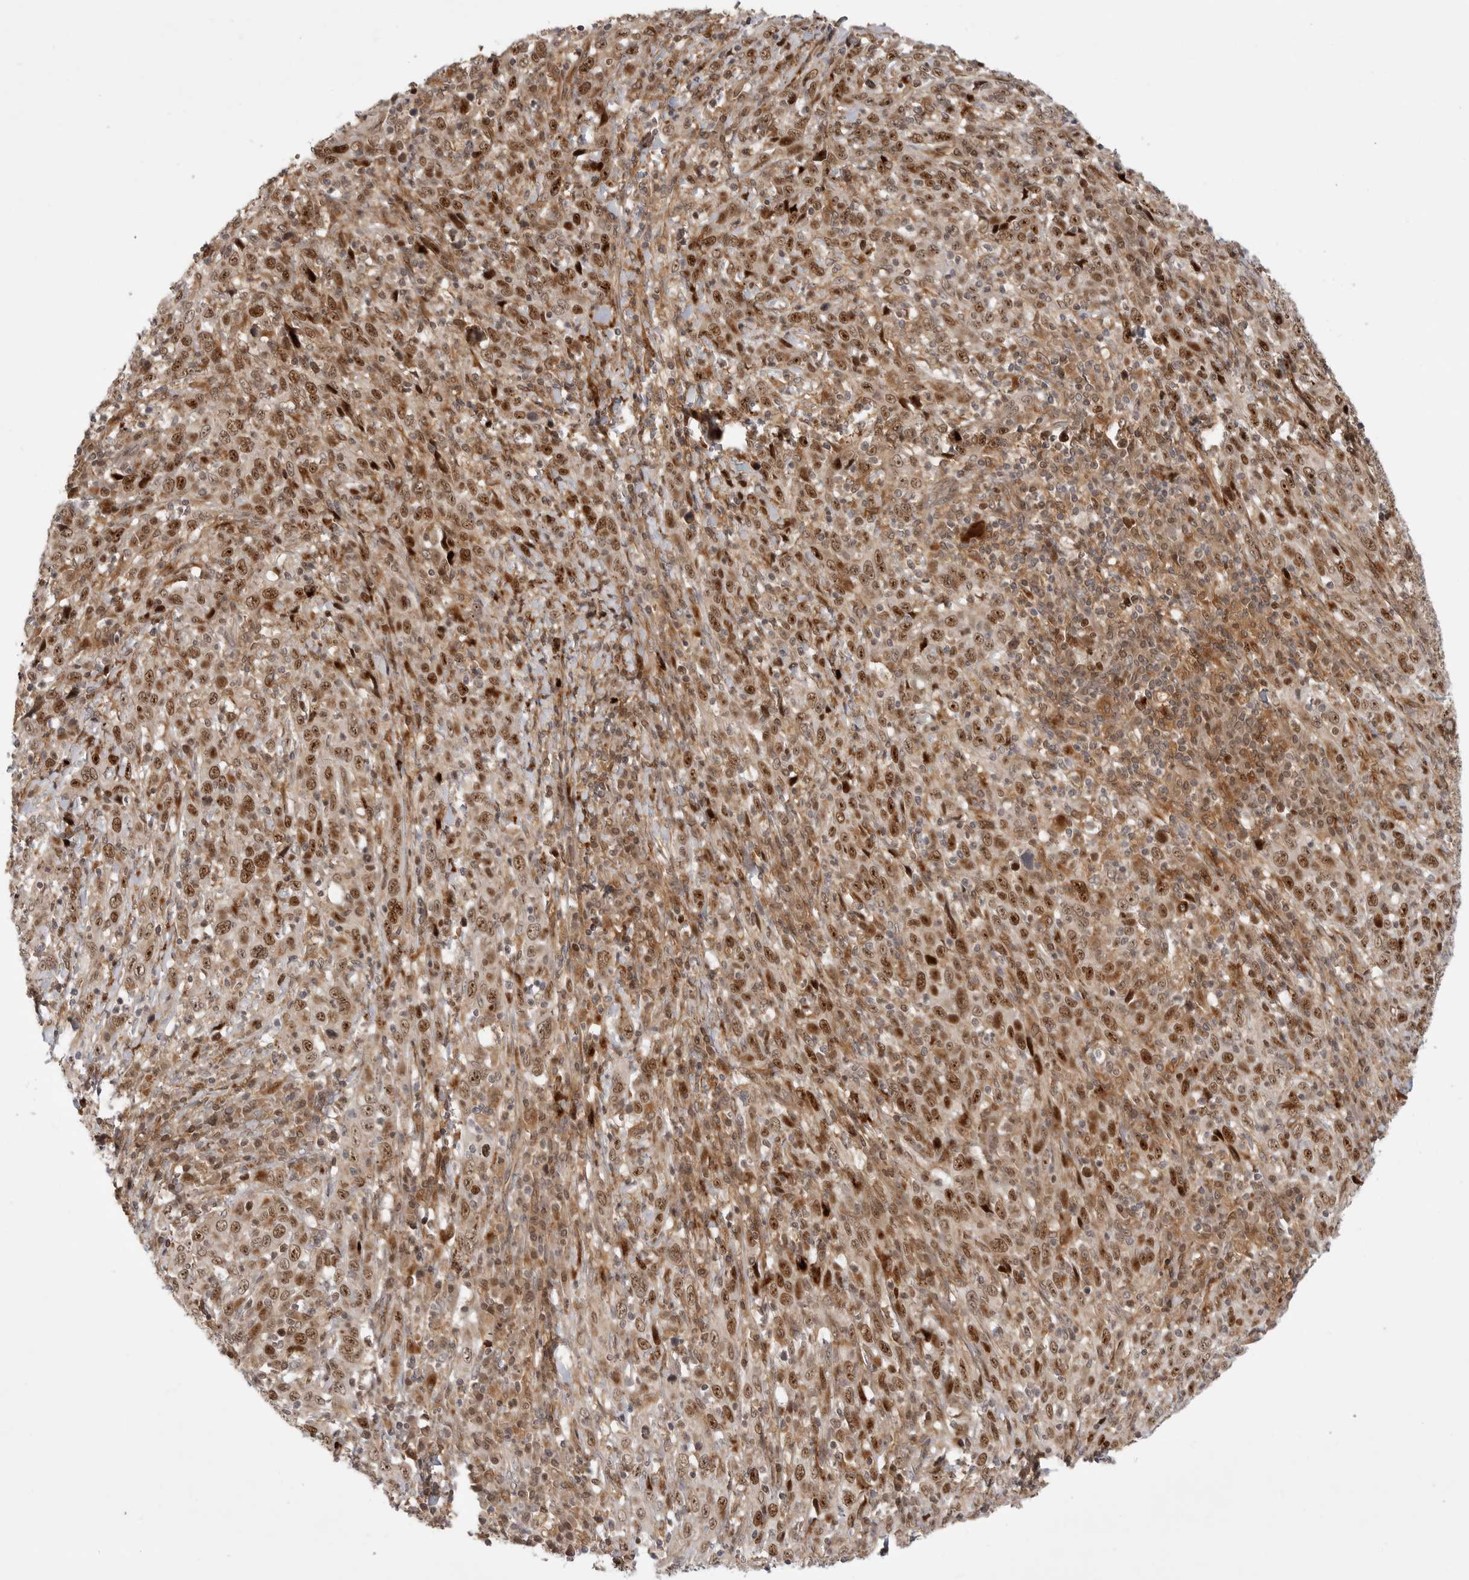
{"staining": {"intensity": "moderate", "quantity": ">75%", "location": "cytoplasmic/membranous,nuclear"}, "tissue": "cervical cancer", "cell_type": "Tumor cells", "image_type": "cancer", "snomed": [{"axis": "morphology", "description": "Squamous cell carcinoma, NOS"}, {"axis": "topography", "description": "Cervix"}], "caption": "Protein staining shows moderate cytoplasmic/membranous and nuclear positivity in approximately >75% of tumor cells in cervical cancer. (DAB IHC with brightfield microscopy, high magnification).", "gene": "CSNK1G3", "patient": {"sex": "female", "age": 46}}